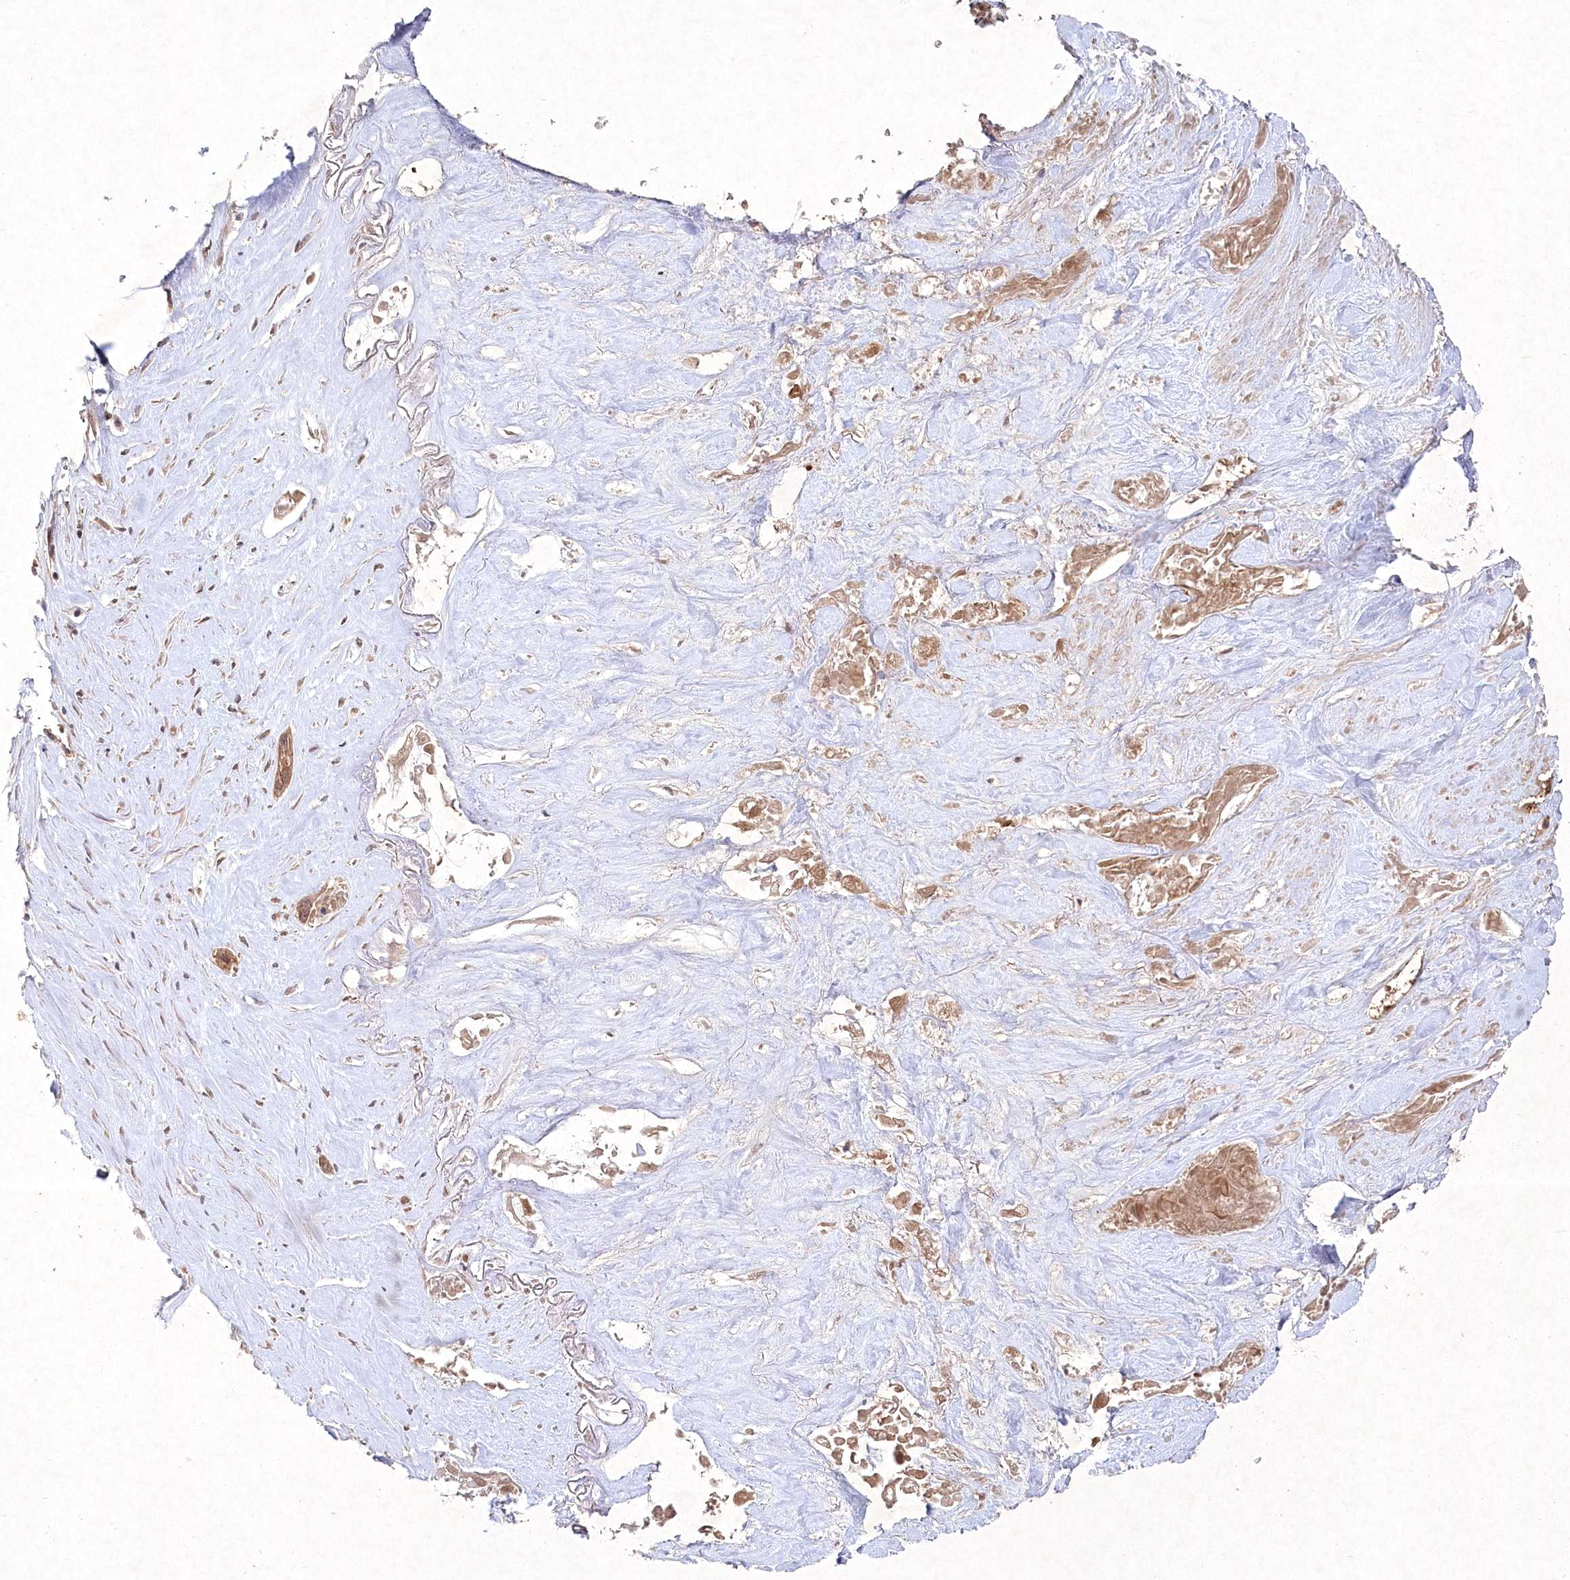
{"staining": {"intensity": "moderate", "quantity": ">75%", "location": "cytoplasmic/membranous,nuclear"}, "tissue": "pancreatic cancer", "cell_type": "Tumor cells", "image_type": "cancer", "snomed": [{"axis": "morphology", "description": "Adenocarcinoma, NOS"}, {"axis": "topography", "description": "Pancreas"}], "caption": "Immunohistochemistry (DAB (3,3'-diaminobenzidine)) staining of human pancreatic adenocarcinoma shows moderate cytoplasmic/membranous and nuclear protein positivity in about >75% of tumor cells.", "gene": "FBXL17", "patient": {"sex": "female", "age": 60}}